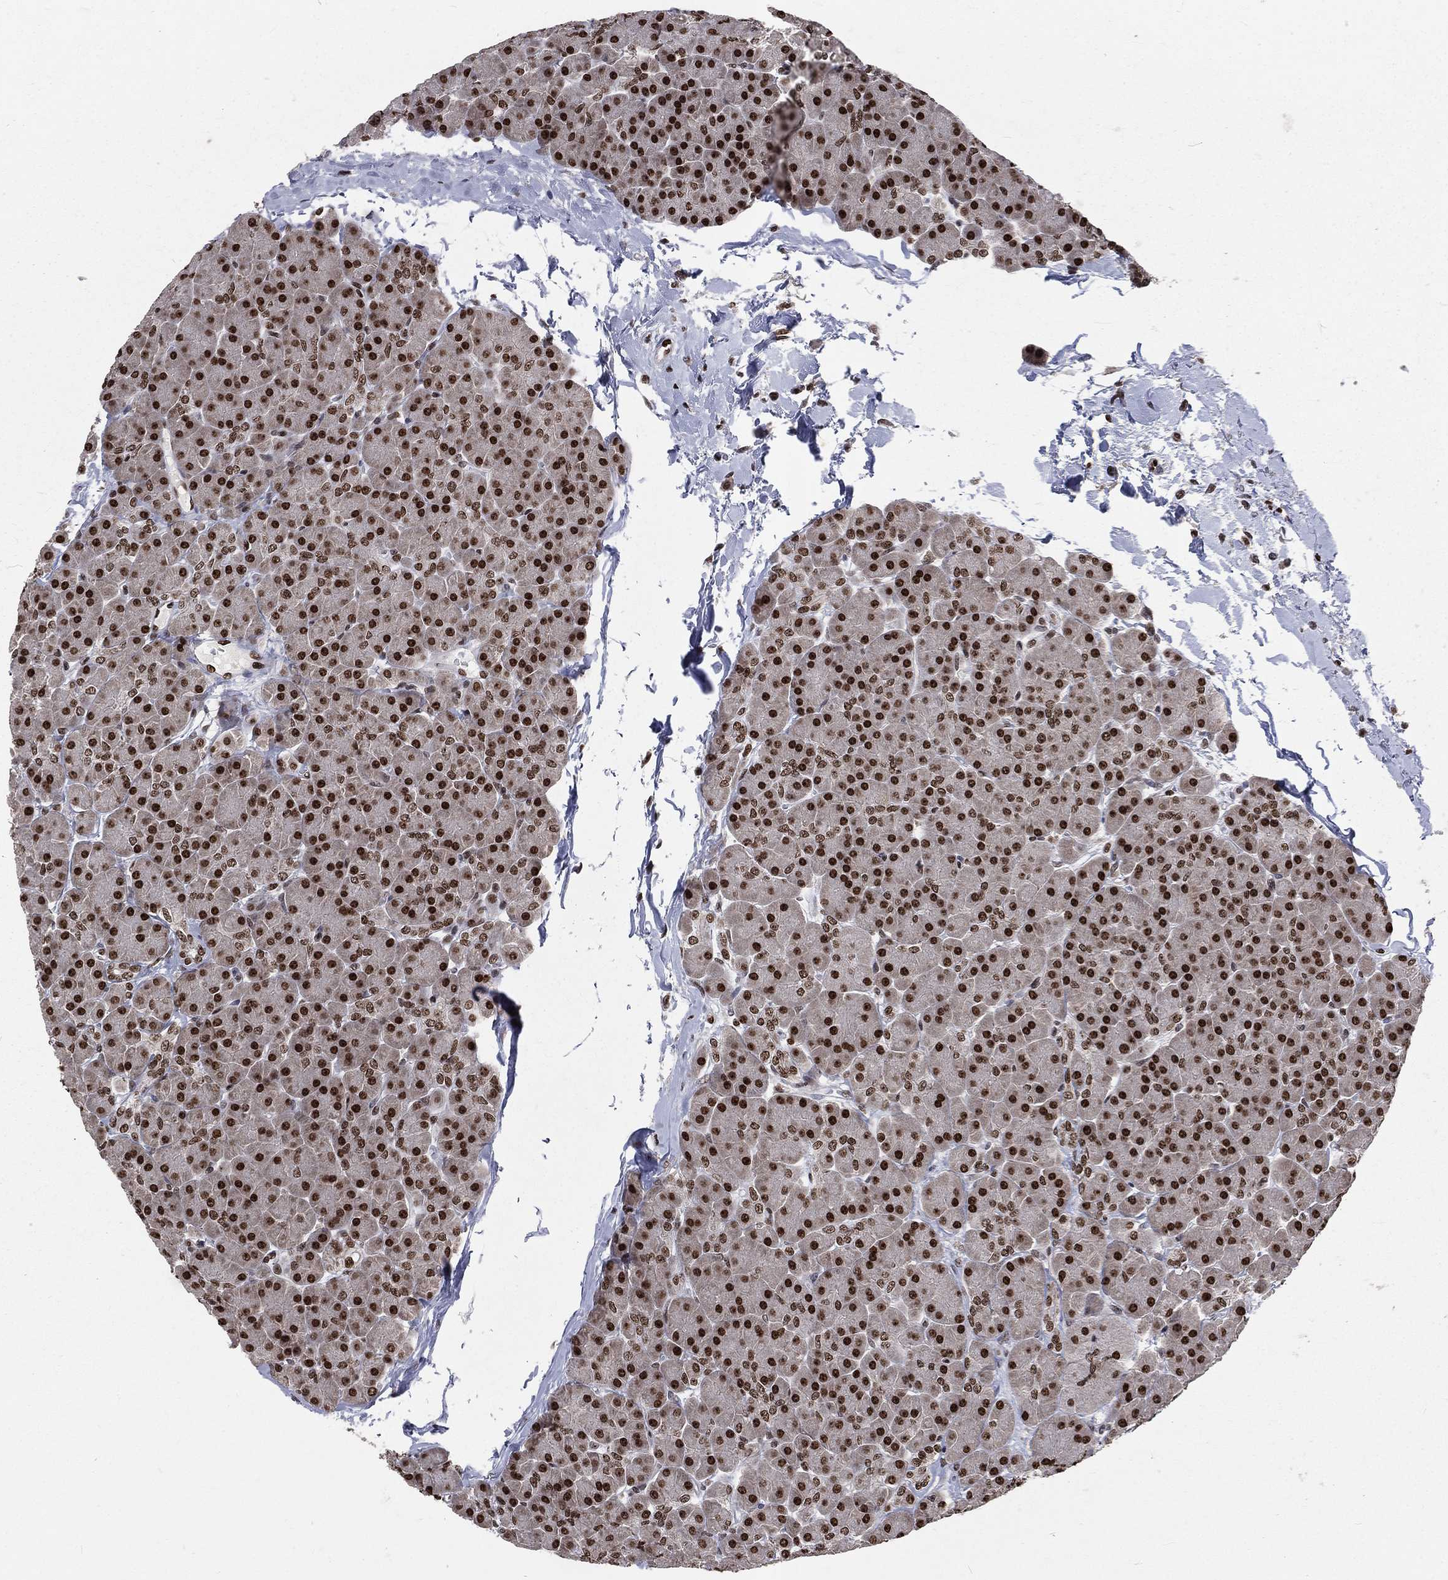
{"staining": {"intensity": "strong", "quantity": ">75%", "location": "nuclear"}, "tissue": "pancreas", "cell_type": "Exocrine glandular cells", "image_type": "normal", "snomed": [{"axis": "morphology", "description": "Normal tissue, NOS"}, {"axis": "topography", "description": "Pancreas"}], "caption": "About >75% of exocrine glandular cells in unremarkable human pancreas show strong nuclear protein positivity as visualized by brown immunohistochemical staining.", "gene": "POLB", "patient": {"sex": "female", "age": 44}}